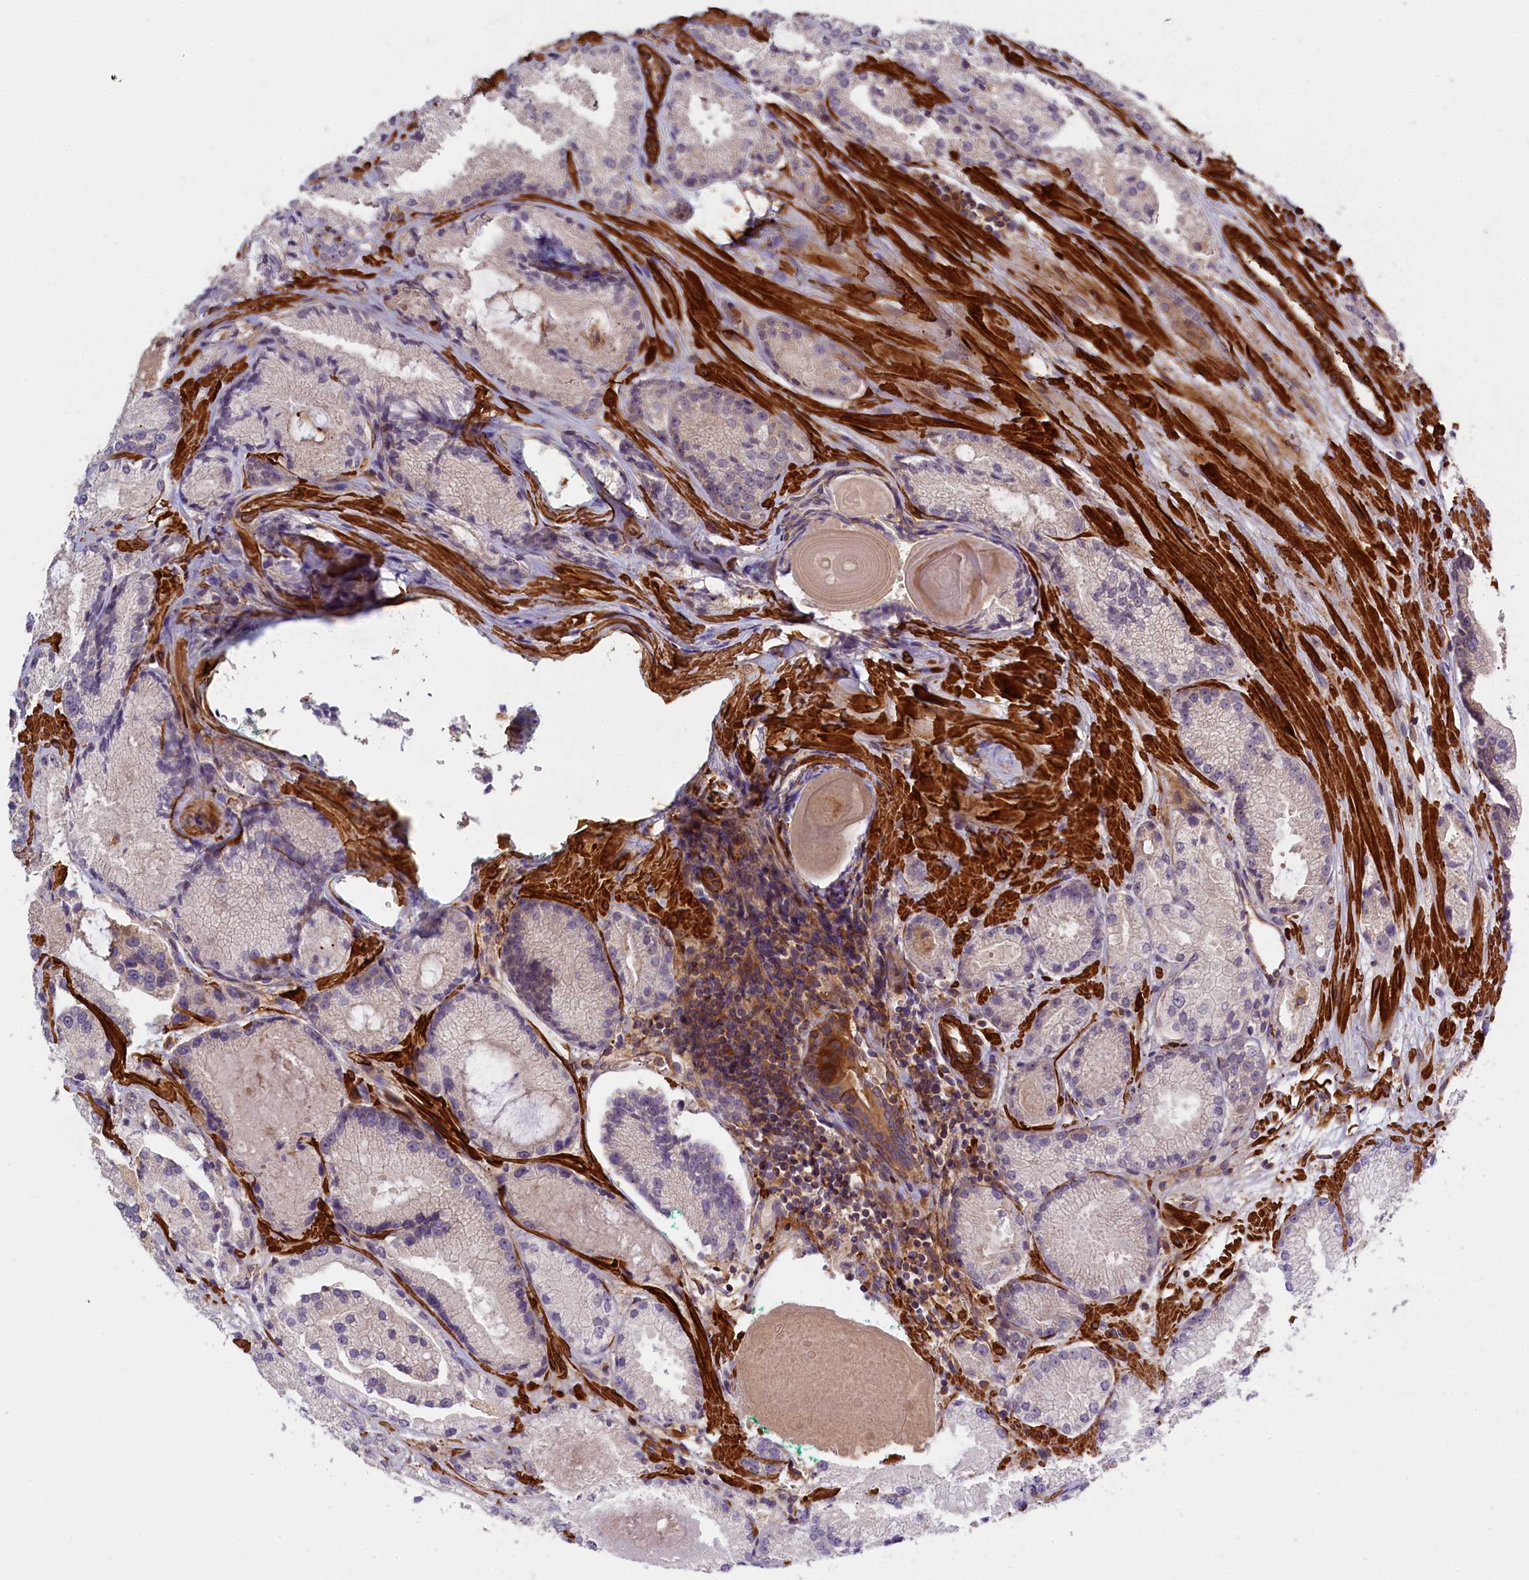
{"staining": {"intensity": "negative", "quantity": "none", "location": "none"}, "tissue": "prostate cancer", "cell_type": "Tumor cells", "image_type": "cancer", "snomed": [{"axis": "morphology", "description": "Adenocarcinoma, High grade"}, {"axis": "topography", "description": "Prostate"}], "caption": "The histopathology image shows no significant expression in tumor cells of prostate cancer.", "gene": "FUZ", "patient": {"sex": "male", "age": 73}}